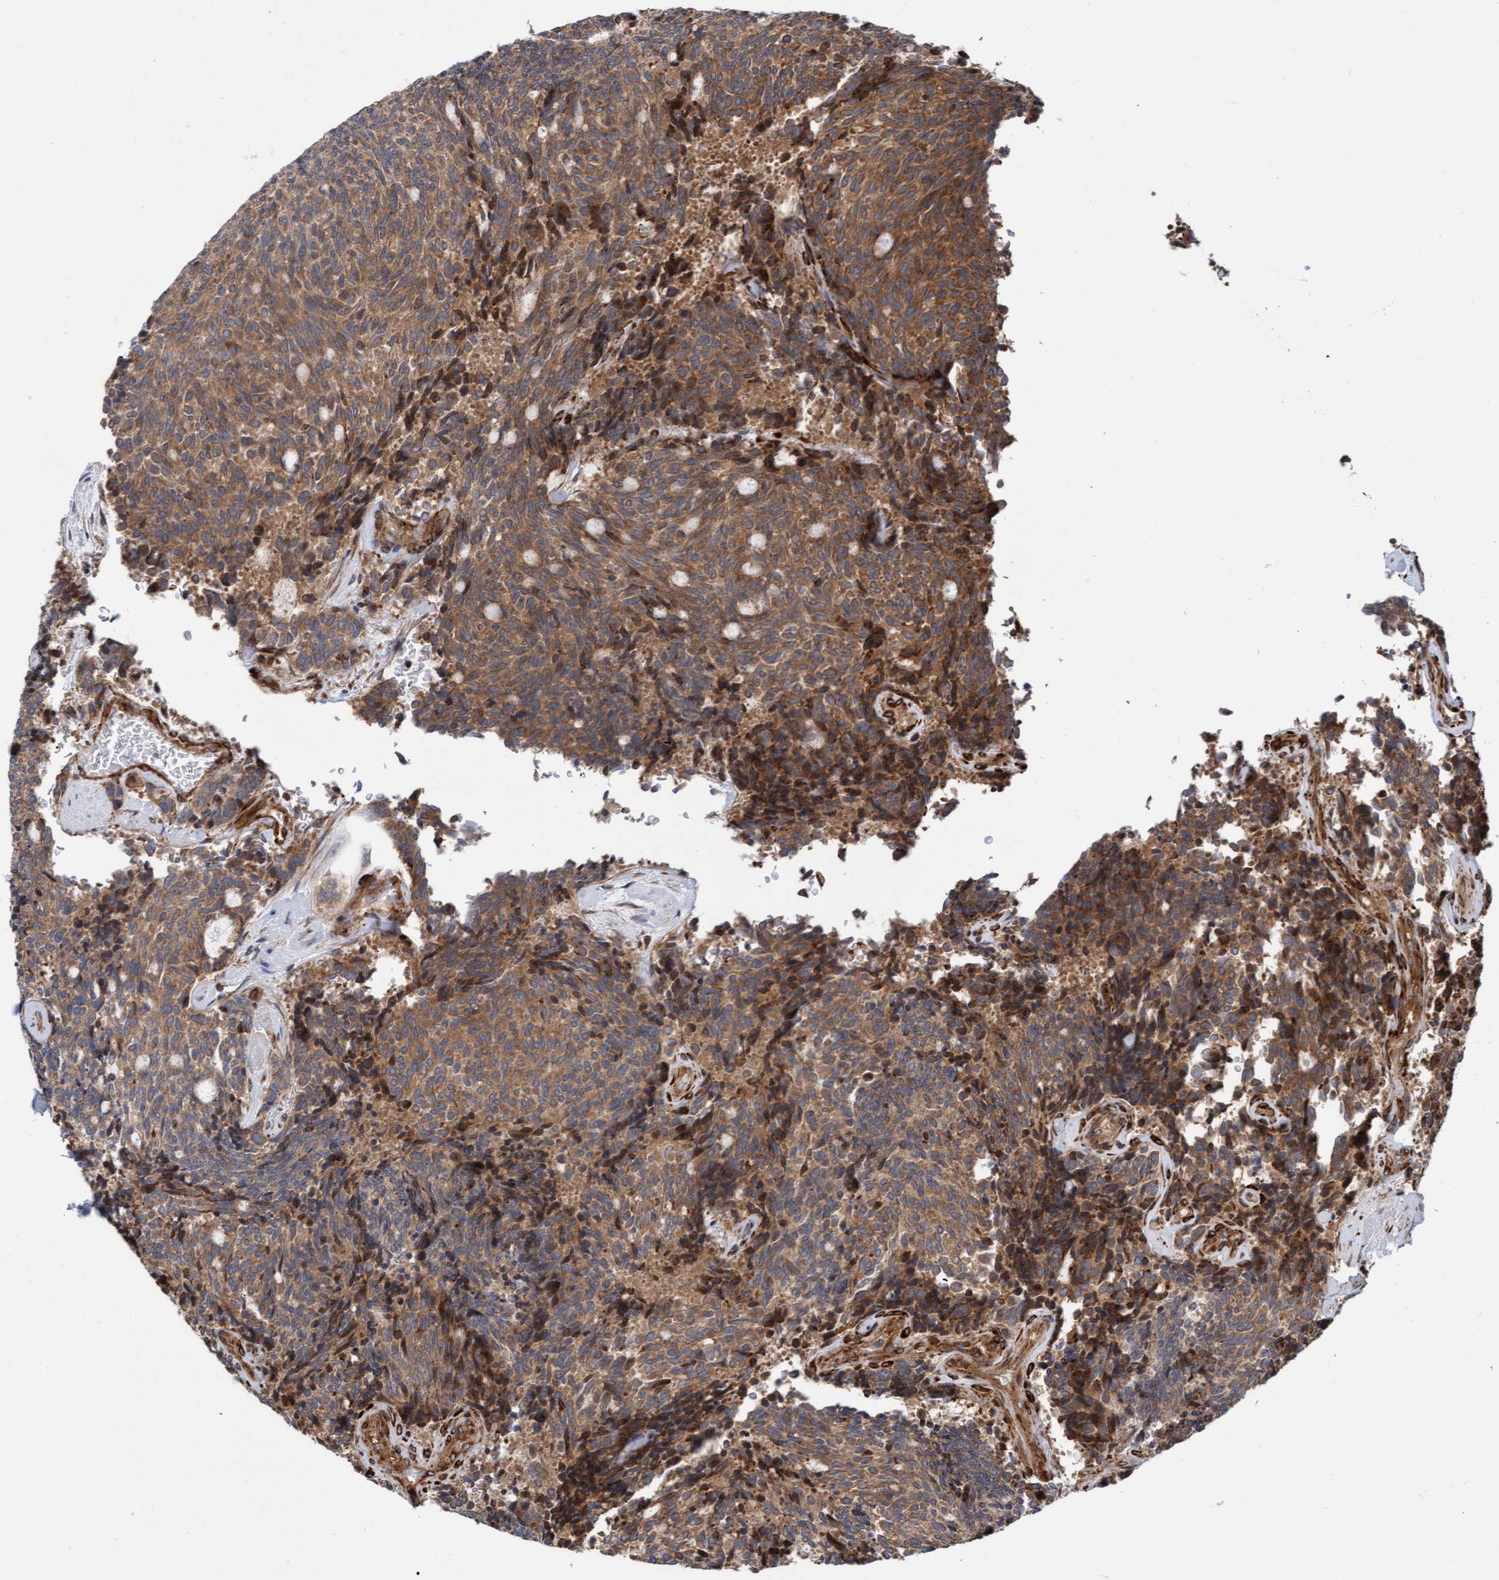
{"staining": {"intensity": "moderate", "quantity": ">75%", "location": "cytoplasmic/membranous"}, "tissue": "carcinoid", "cell_type": "Tumor cells", "image_type": "cancer", "snomed": [{"axis": "morphology", "description": "Carcinoid, malignant, NOS"}, {"axis": "topography", "description": "Pancreas"}], "caption": "A high-resolution micrograph shows immunohistochemistry staining of carcinoid, which displays moderate cytoplasmic/membranous staining in about >75% of tumor cells. The staining was performed using DAB (3,3'-diaminobenzidine) to visualize the protein expression in brown, while the nuclei were stained in blue with hematoxylin (Magnification: 20x).", "gene": "KIAA0753", "patient": {"sex": "female", "age": 54}}